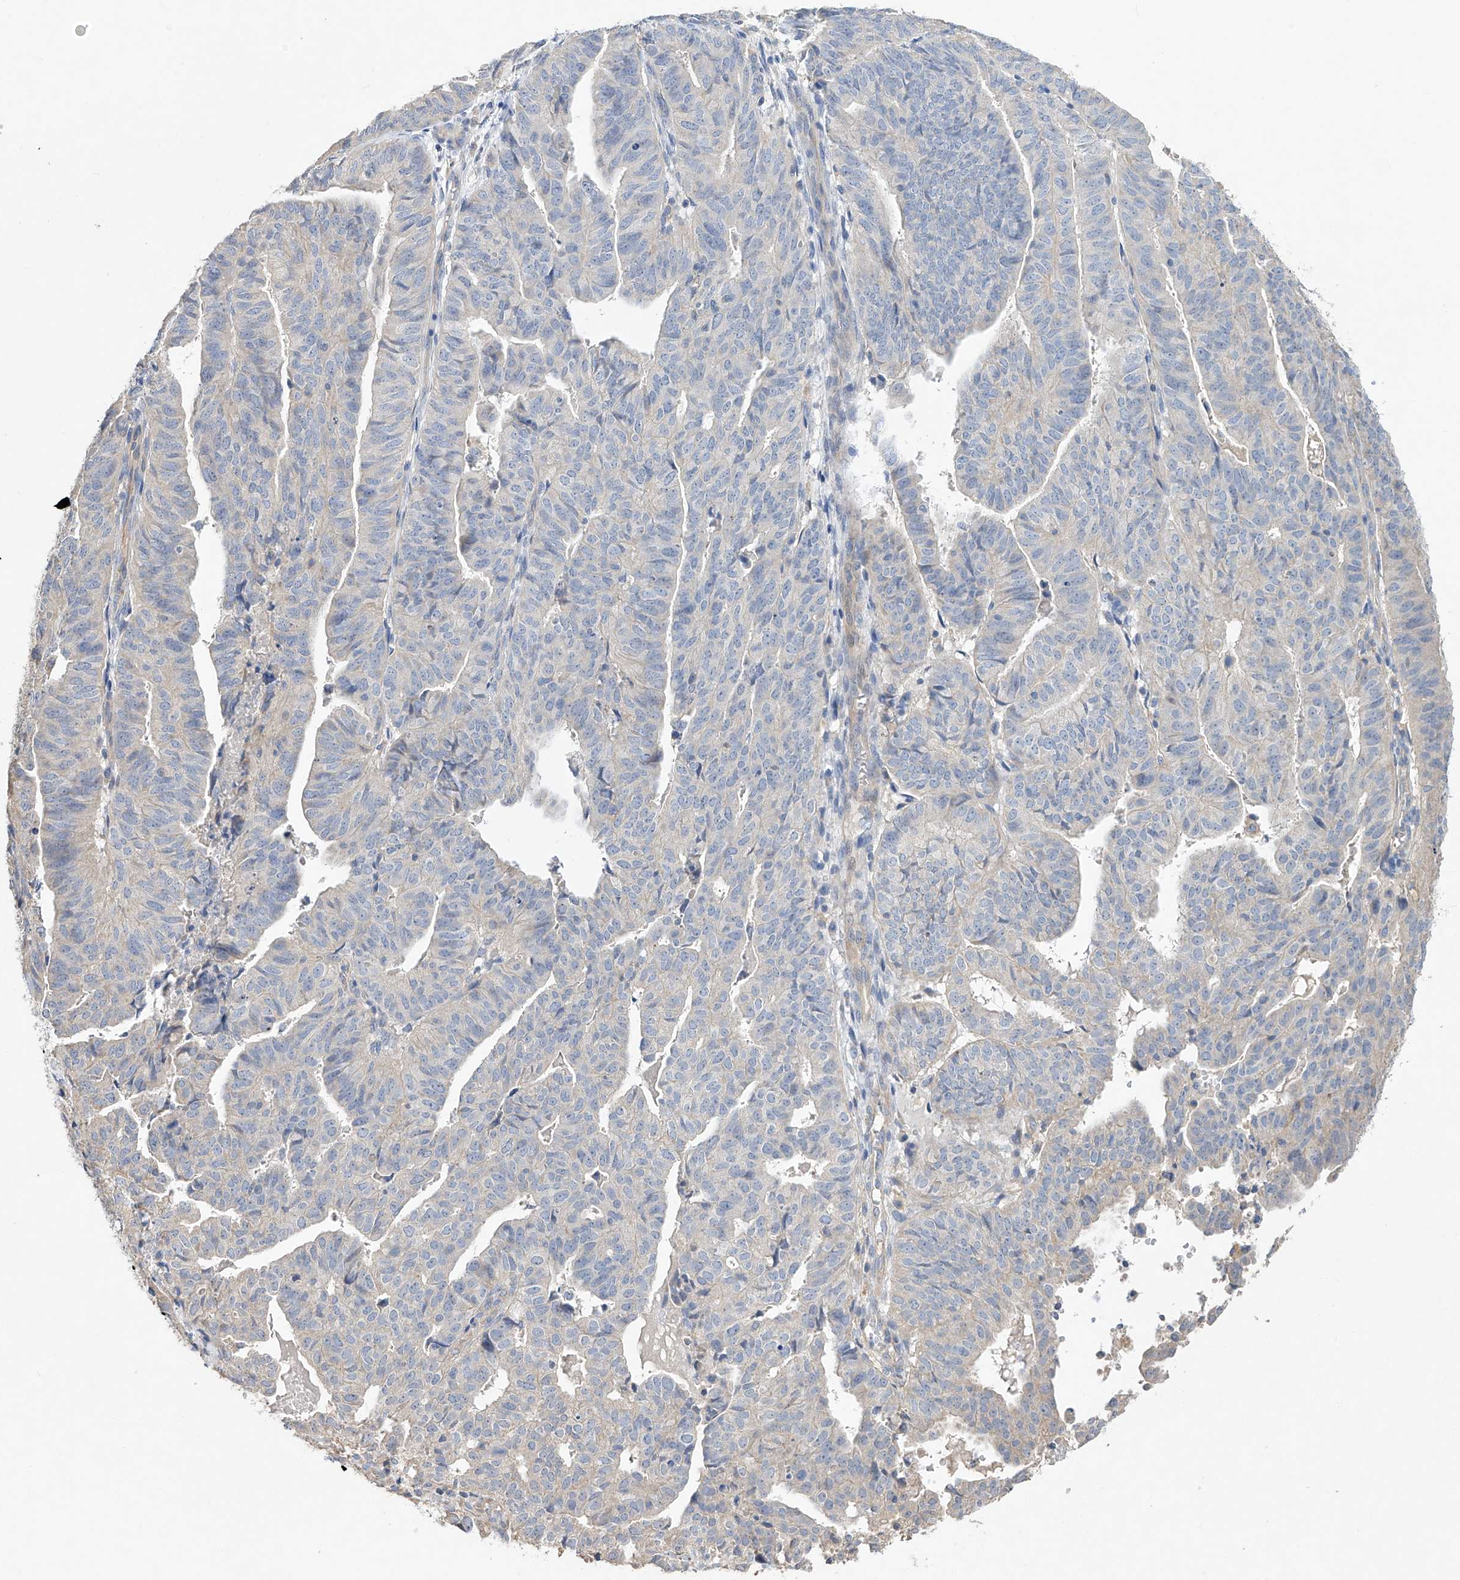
{"staining": {"intensity": "negative", "quantity": "none", "location": "none"}, "tissue": "endometrial cancer", "cell_type": "Tumor cells", "image_type": "cancer", "snomed": [{"axis": "morphology", "description": "Adenocarcinoma, NOS"}, {"axis": "topography", "description": "Uterus"}], "caption": "Tumor cells are negative for brown protein staining in endometrial cancer (adenocarcinoma).", "gene": "AMD1", "patient": {"sex": "female", "age": 77}}